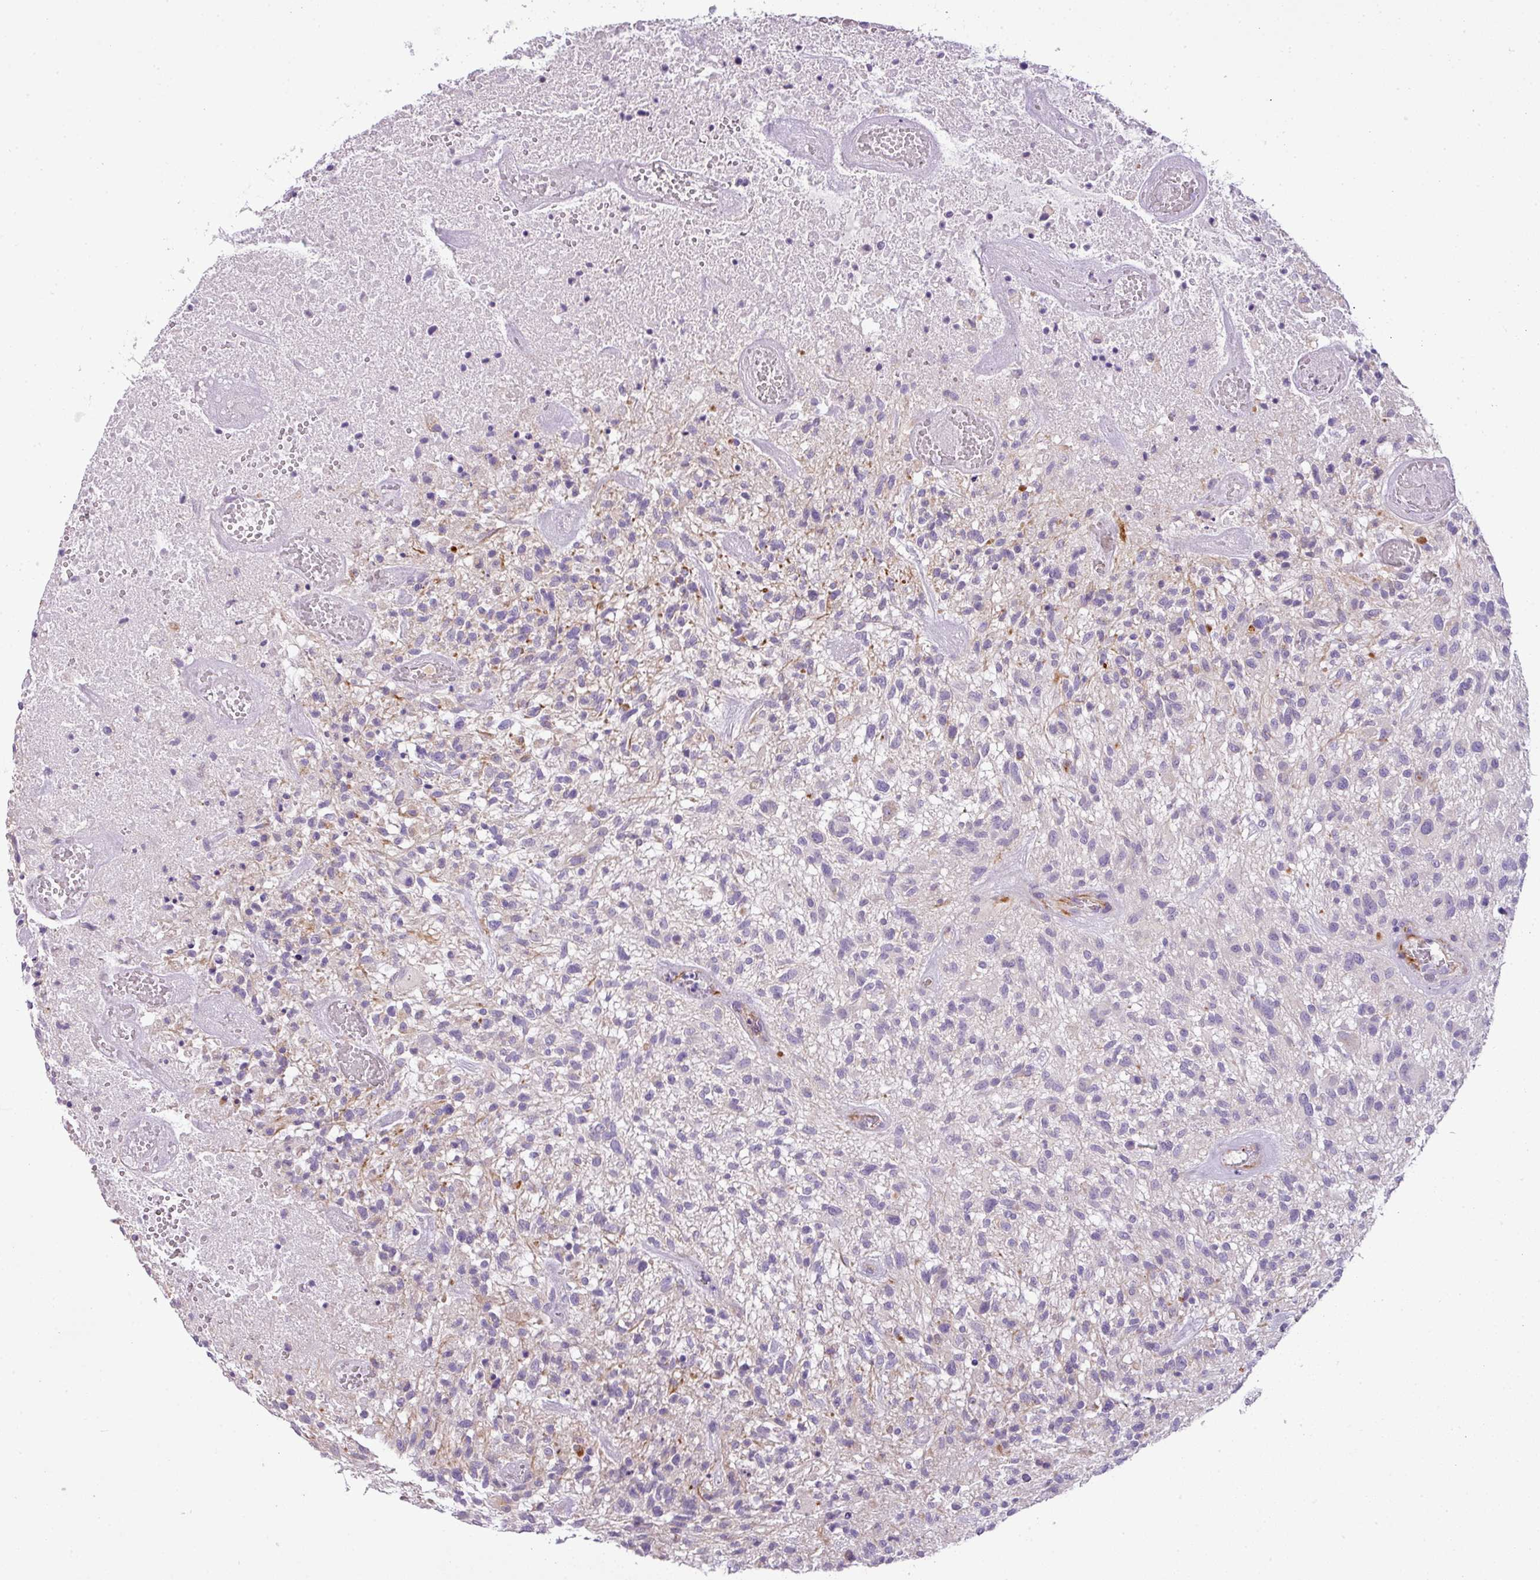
{"staining": {"intensity": "negative", "quantity": "none", "location": "none"}, "tissue": "glioma", "cell_type": "Tumor cells", "image_type": "cancer", "snomed": [{"axis": "morphology", "description": "Glioma, malignant, High grade"}, {"axis": "topography", "description": "Brain"}], "caption": "Tumor cells show no significant protein expression in glioma.", "gene": "ENSG00000273748", "patient": {"sex": "male", "age": 47}}